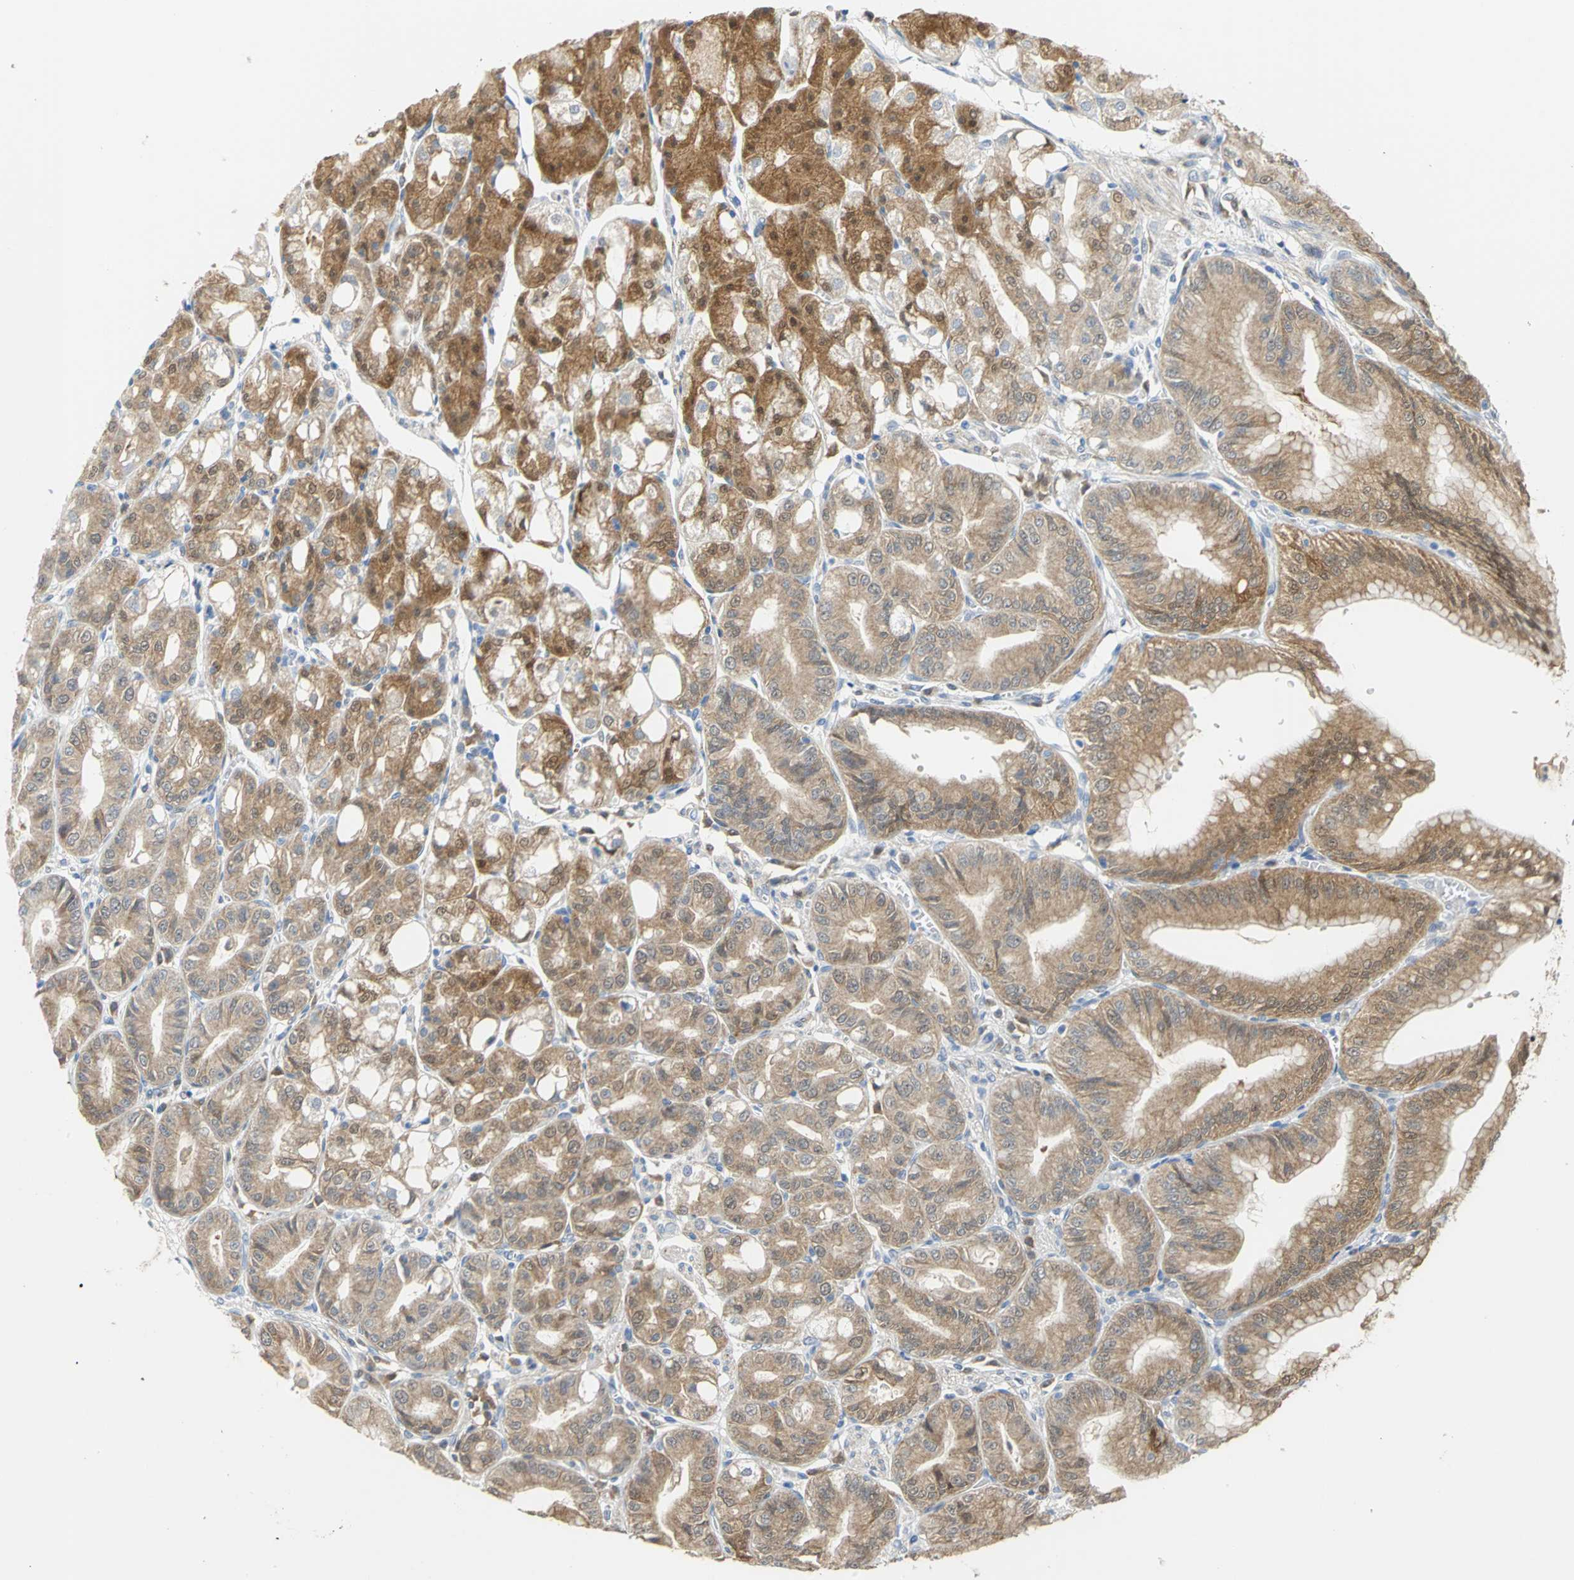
{"staining": {"intensity": "moderate", "quantity": ">75%", "location": "cytoplasmic/membranous"}, "tissue": "stomach", "cell_type": "Glandular cells", "image_type": "normal", "snomed": [{"axis": "morphology", "description": "Normal tissue, NOS"}, {"axis": "topography", "description": "Stomach, lower"}], "caption": "Protein expression analysis of normal stomach shows moderate cytoplasmic/membranous positivity in about >75% of glandular cells.", "gene": "PGM3", "patient": {"sex": "male", "age": 71}}